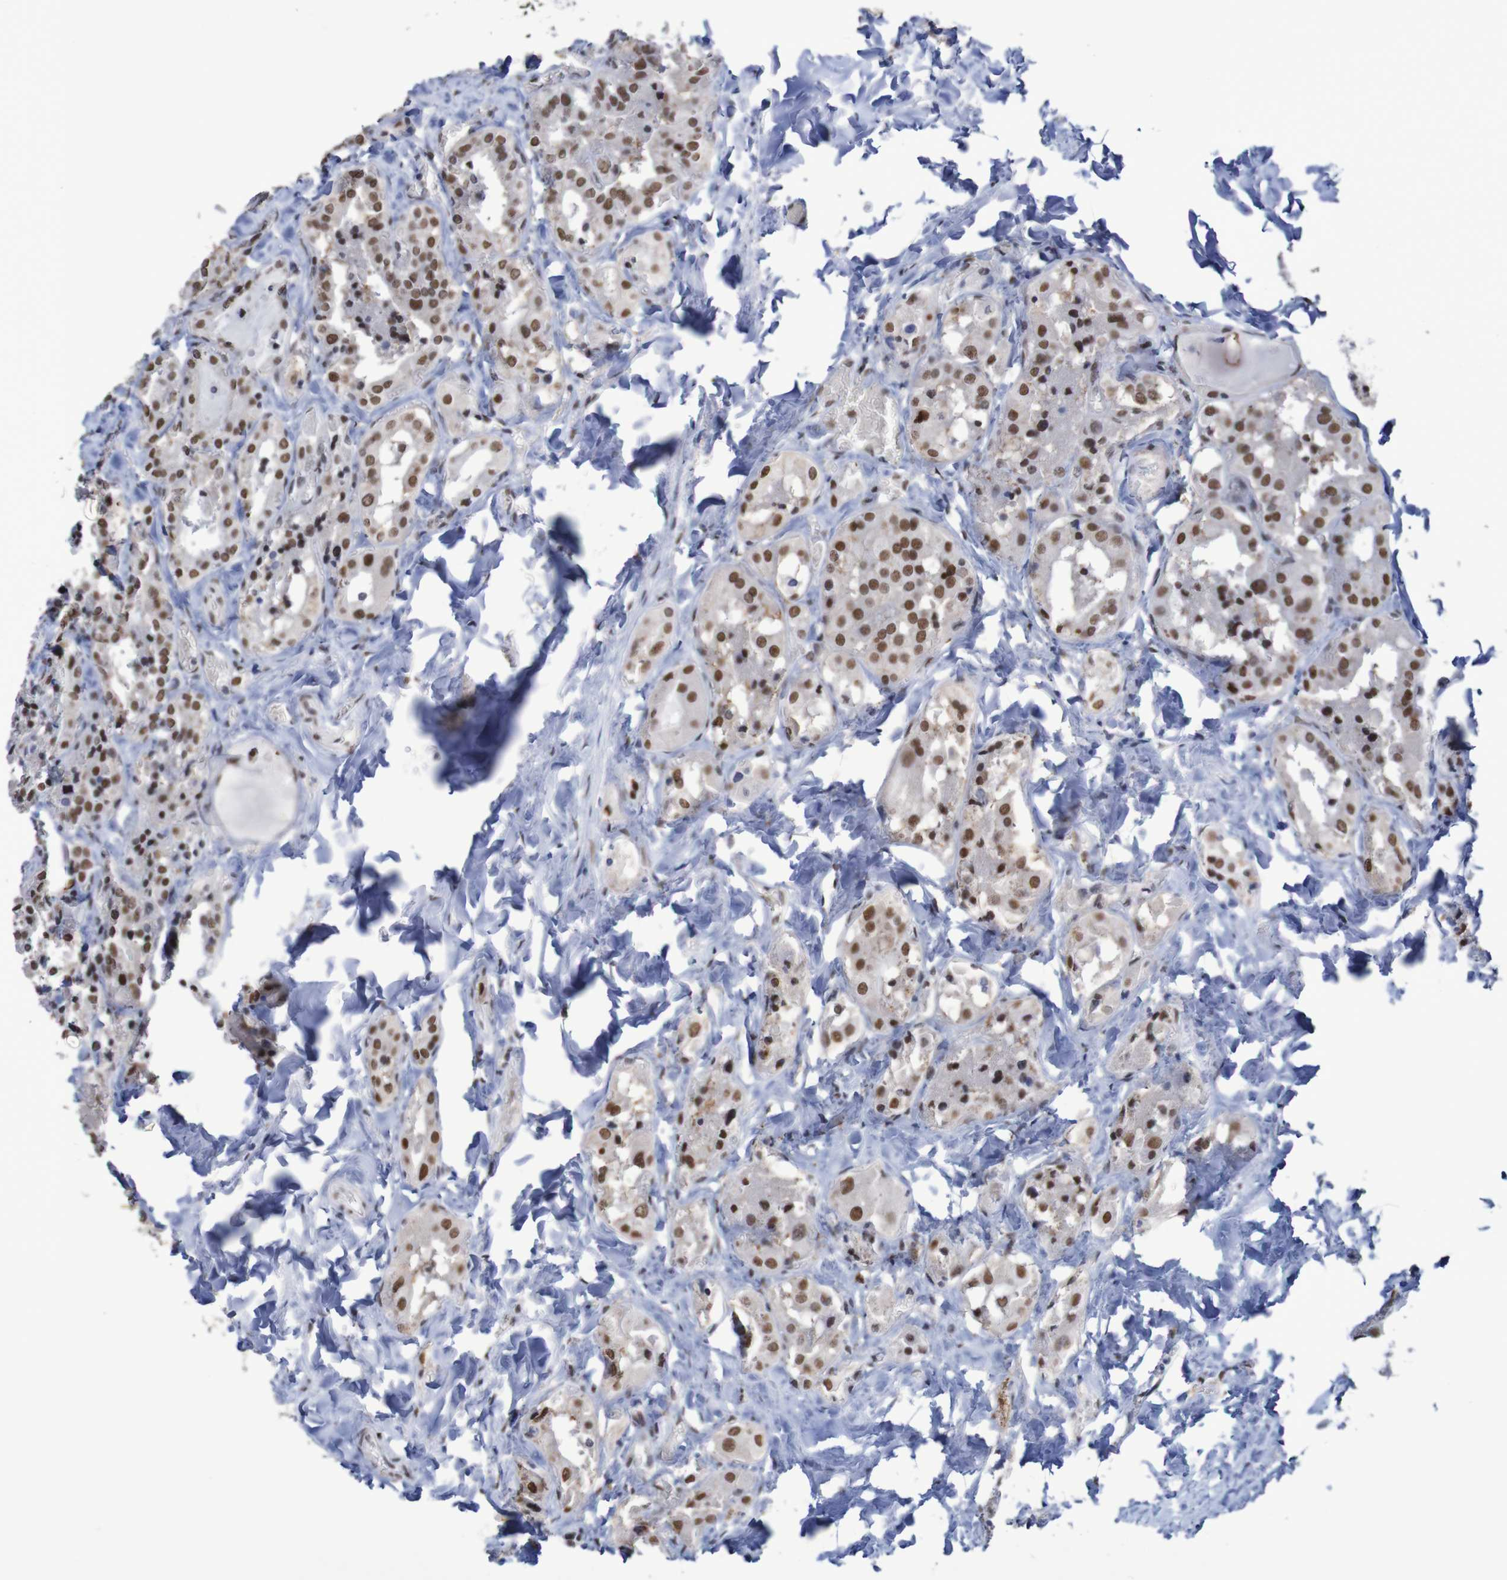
{"staining": {"intensity": "strong", "quantity": ">75%", "location": "nuclear"}, "tissue": "parathyroid gland", "cell_type": "Glandular cells", "image_type": "normal", "snomed": [{"axis": "morphology", "description": "Normal tissue, NOS"}, {"axis": "morphology", "description": "Atrophy, NOS"}, {"axis": "topography", "description": "Parathyroid gland"}], "caption": "This is a histology image of IHC staining of unremarkable parathyroid gland, which shows strong expression in the nuclear of glandular cells.", "gene": "MRTFB", "patient": {"sex": "female", "age": 54}}